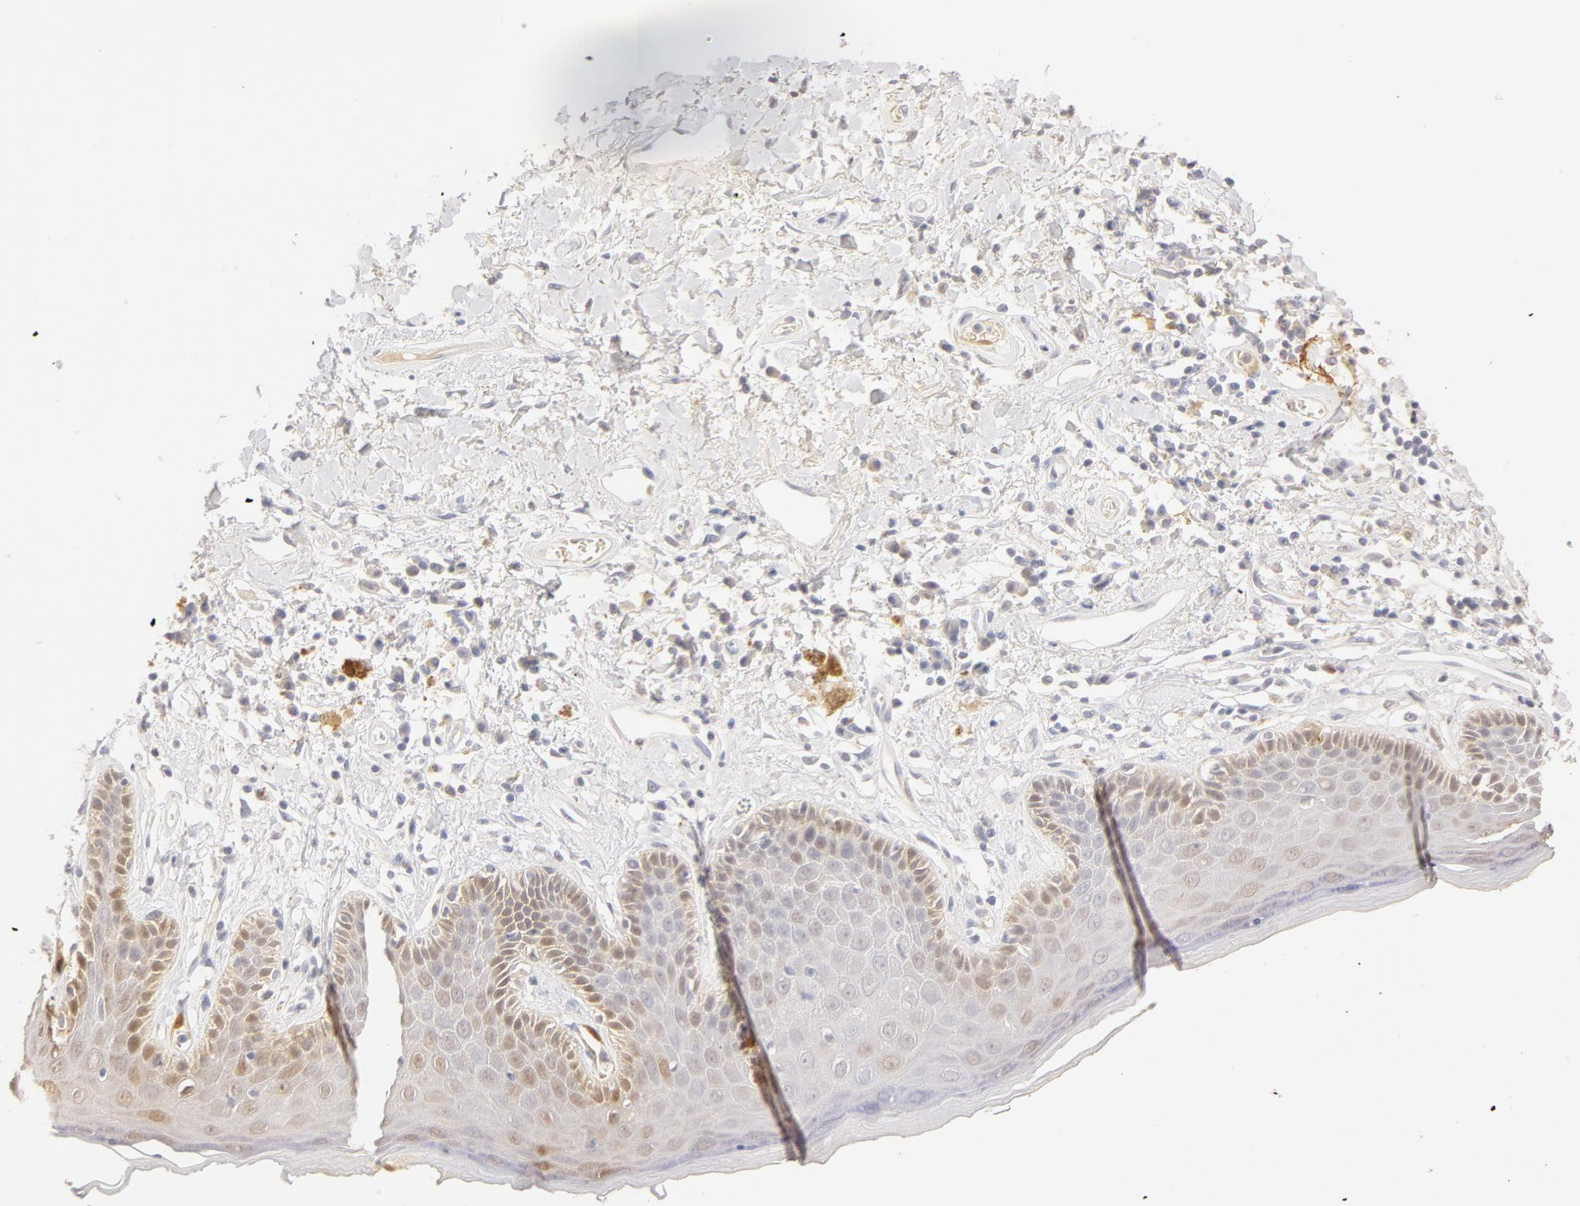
{"staining": {"intensity": "weak", "quantity": "<25%", "location": "nuclear"}, "tissue": "skin", "cell_type": "Epidermal cells", "image_type": "normal", "snomed": [{"axis": "morphology", "description": "Normal tissue, NOS"}, {"axis": "topography", "description": "Skin"}, {"axis": "topography", "description": "Anal"}], "caption": "Epidermal cells are negative for brown protein staining in unremarkable skin. (DAB immunohistochemistry (IHC) with hematoxylin counter stain).", "gene": "CA2", "patient": {"sex": "male", "age": 61}}